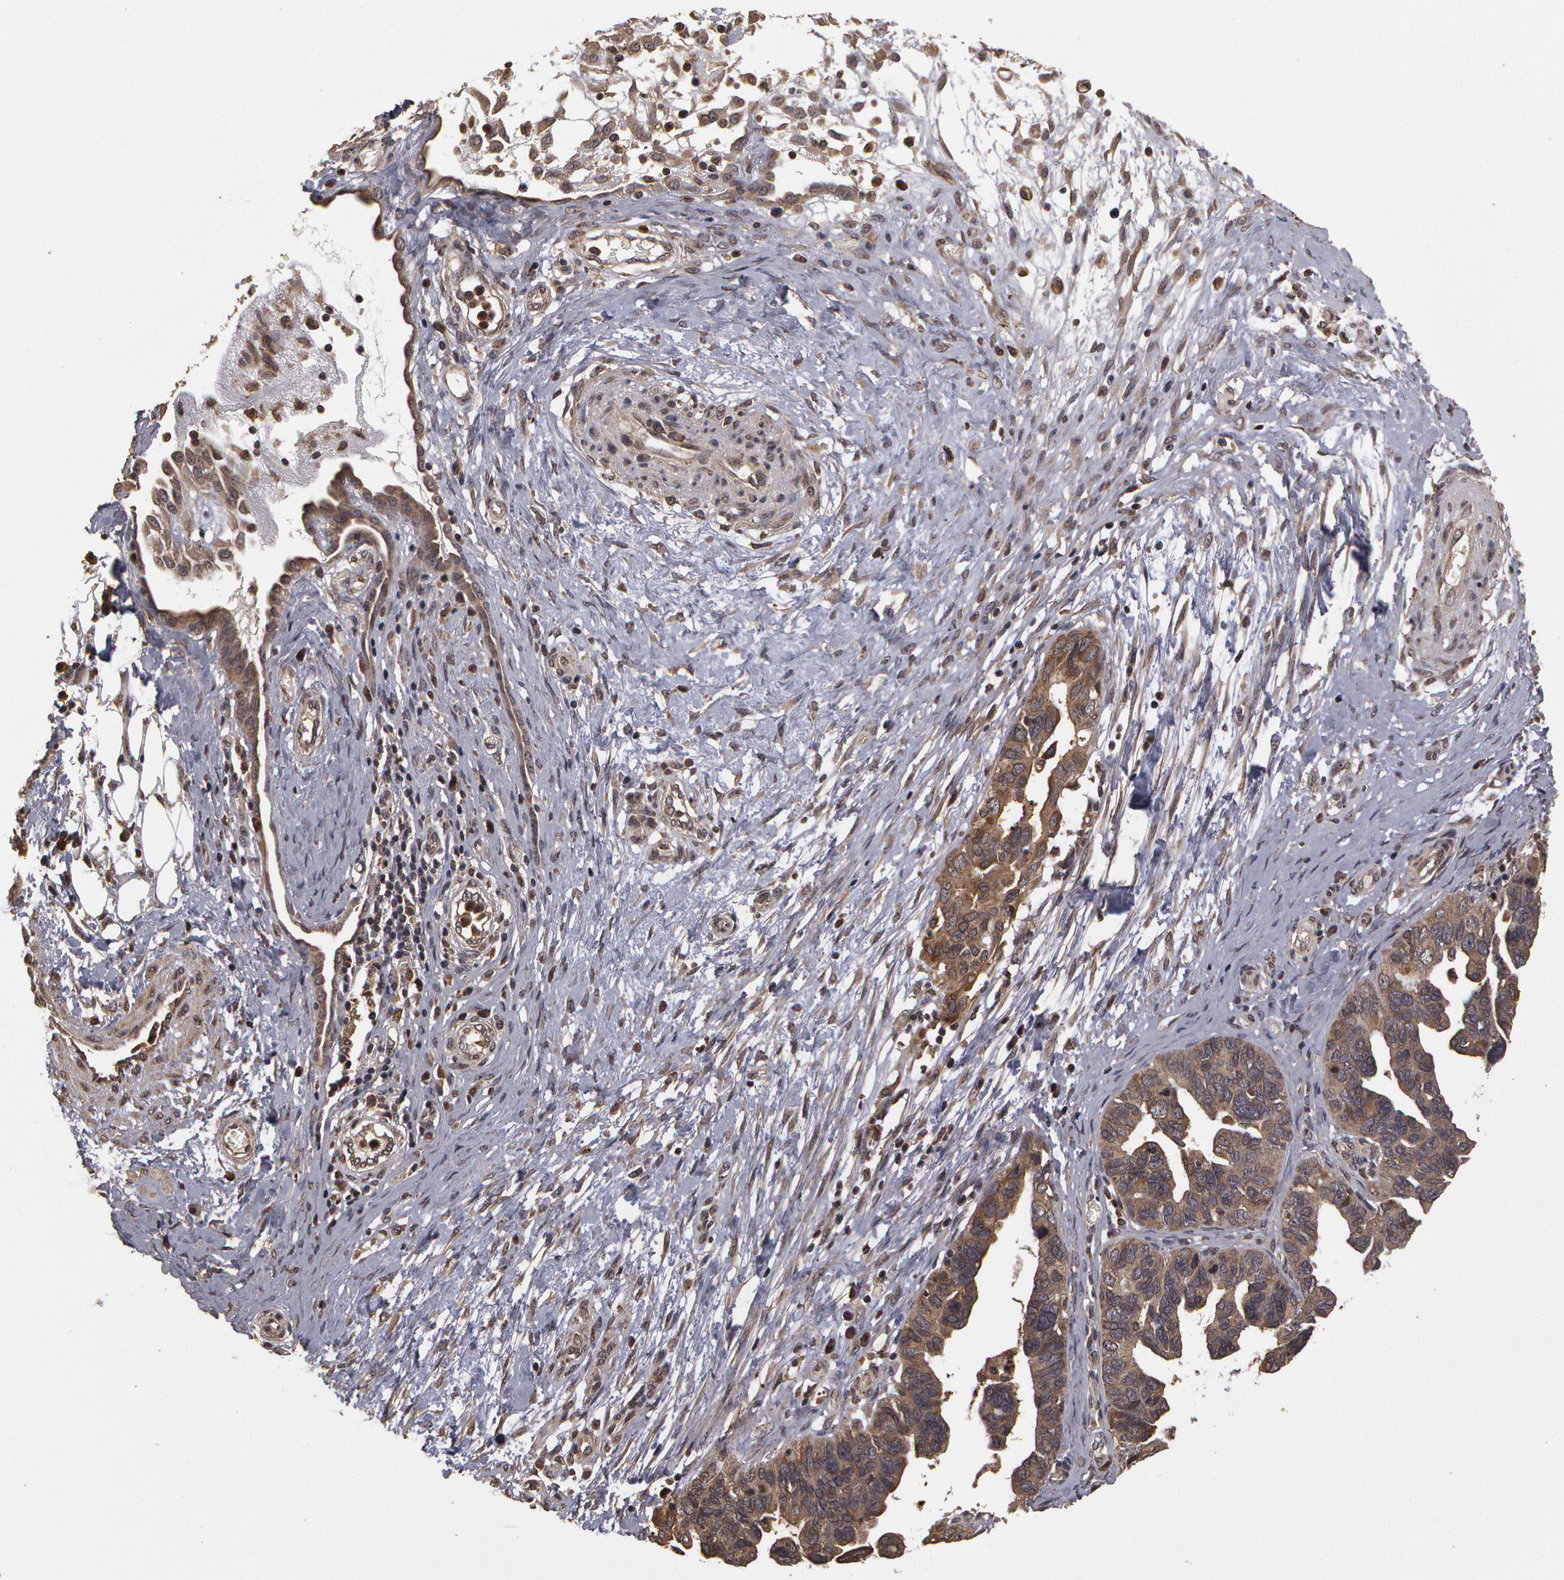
{"staining": {"intensity": "weak", "quantity": "25%-75%", "location": "cytoplasmic/membranous"}, "tissue": "ovarian cancer", "cell_type": "Tumor cells", "image_type": "cancer", "snomed": [{"axis": "morphology", "description": "Cystadenocarcinoma, serous, NOS"}, {"axis": "topography", "description": "Ovary"}], "caption": "Immunohistochemical staining of human ovarian cancer reveals low levels of weak cytoplasmic/membranous positivity in about 25%-75% of tumor cells. The staining is performed using DAB brown chromogen to label protein expression. The nuclei are counter-stained blue using hematoxylin.", "gene": "CALR", "patient": {"sex": "female", "age": 64}}